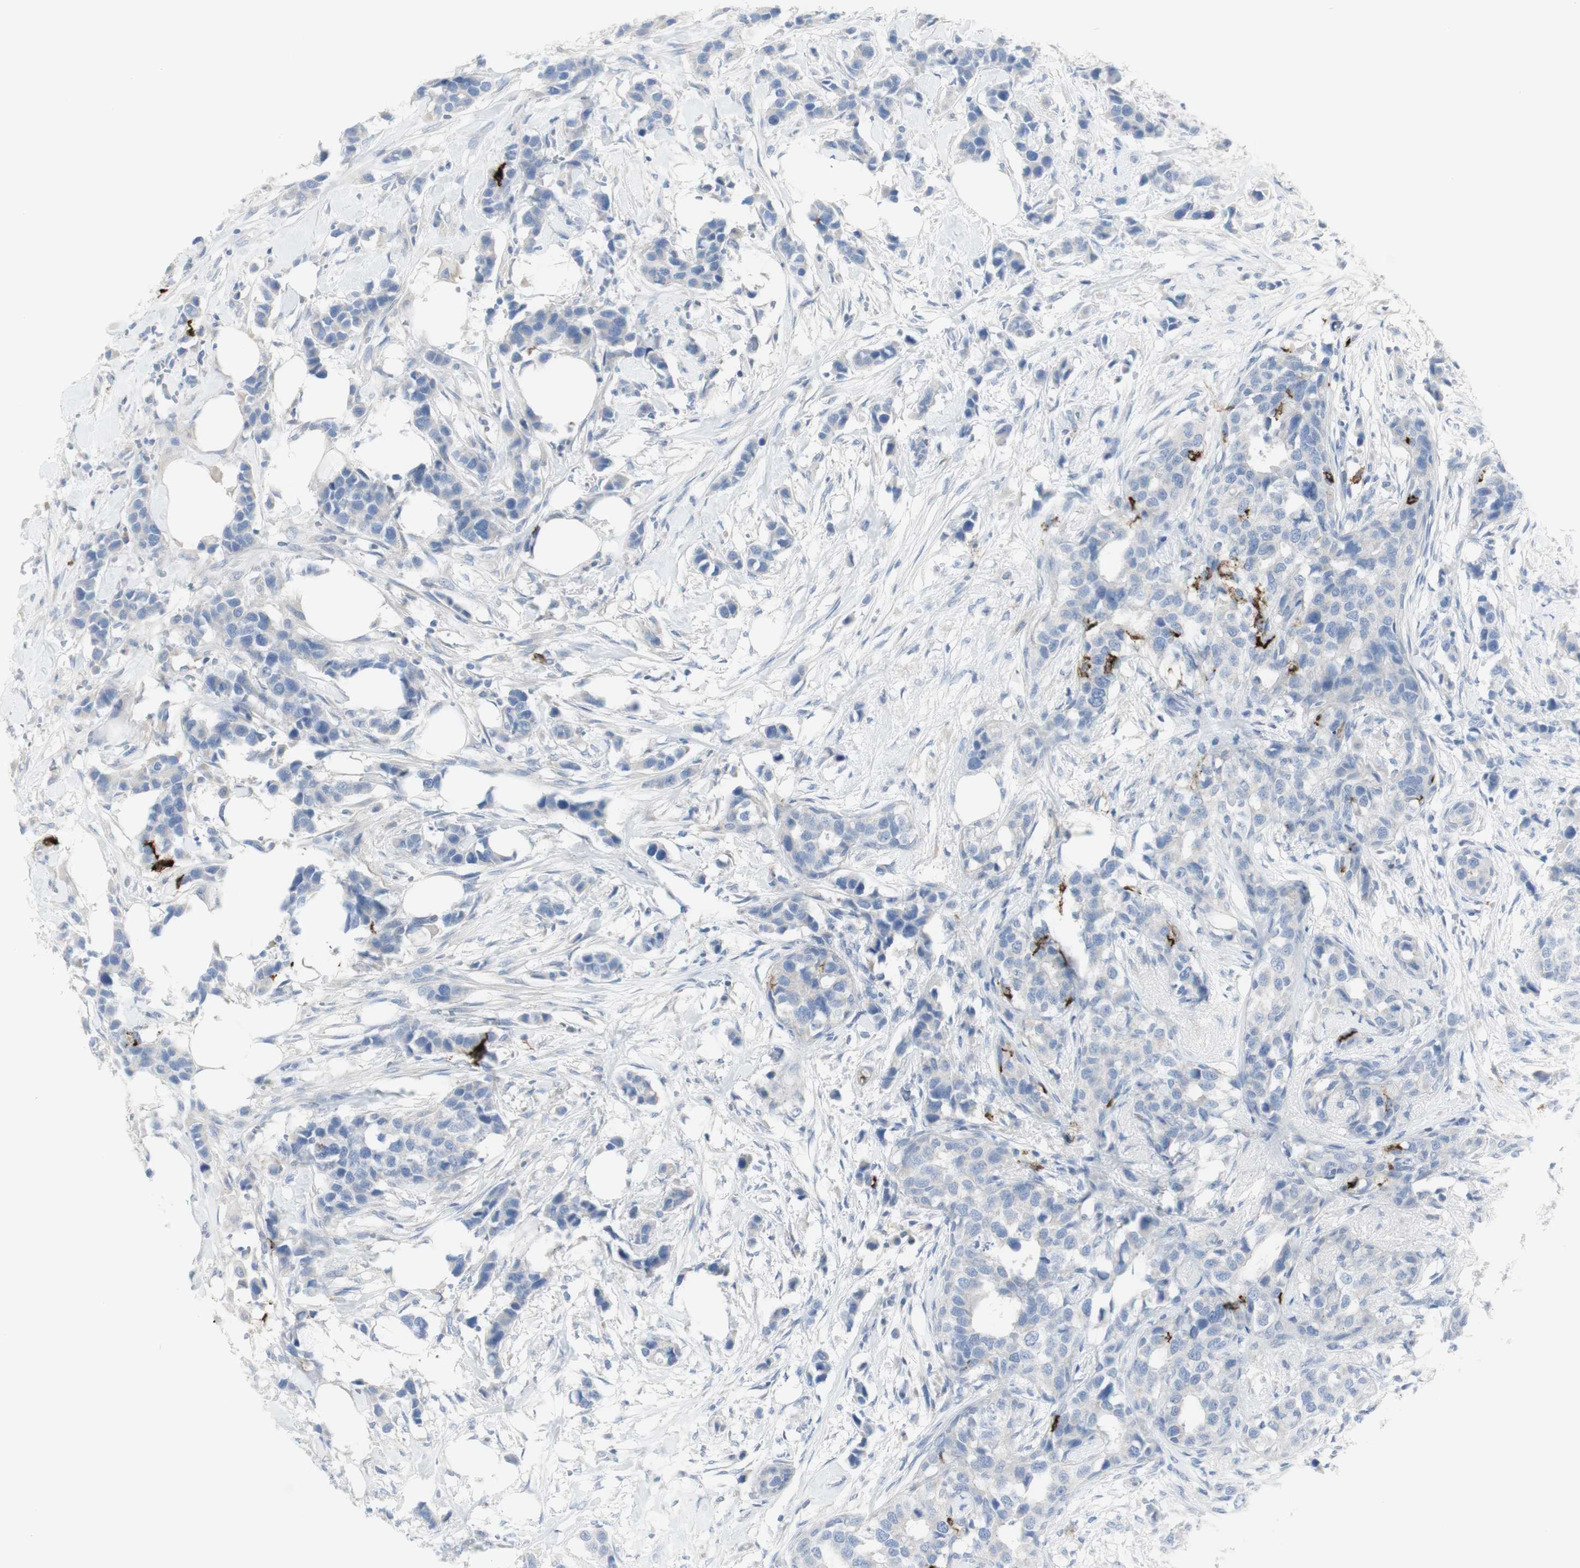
{"staining": {"intensity": "weak", "quantity": "<25%", "location": "cytoplasmic/membranous"}, "tissue": "breast cancer", "cell_type": "Tumor cells", "image_type": "cancer", "snomed": [{"axis": "morphology", "description": "Normal tissue, NOS"}, {"axis": "morphology", "description": "Duct carcinoma"}, {"axis": "topography", "description": "Breast"}], "caption": "Tumor cells are negative for brown protein staining in infiltrating ductal carcinoma (breast).", "gene": "CD207", "patient": {"sex": "female", "age": 50}}